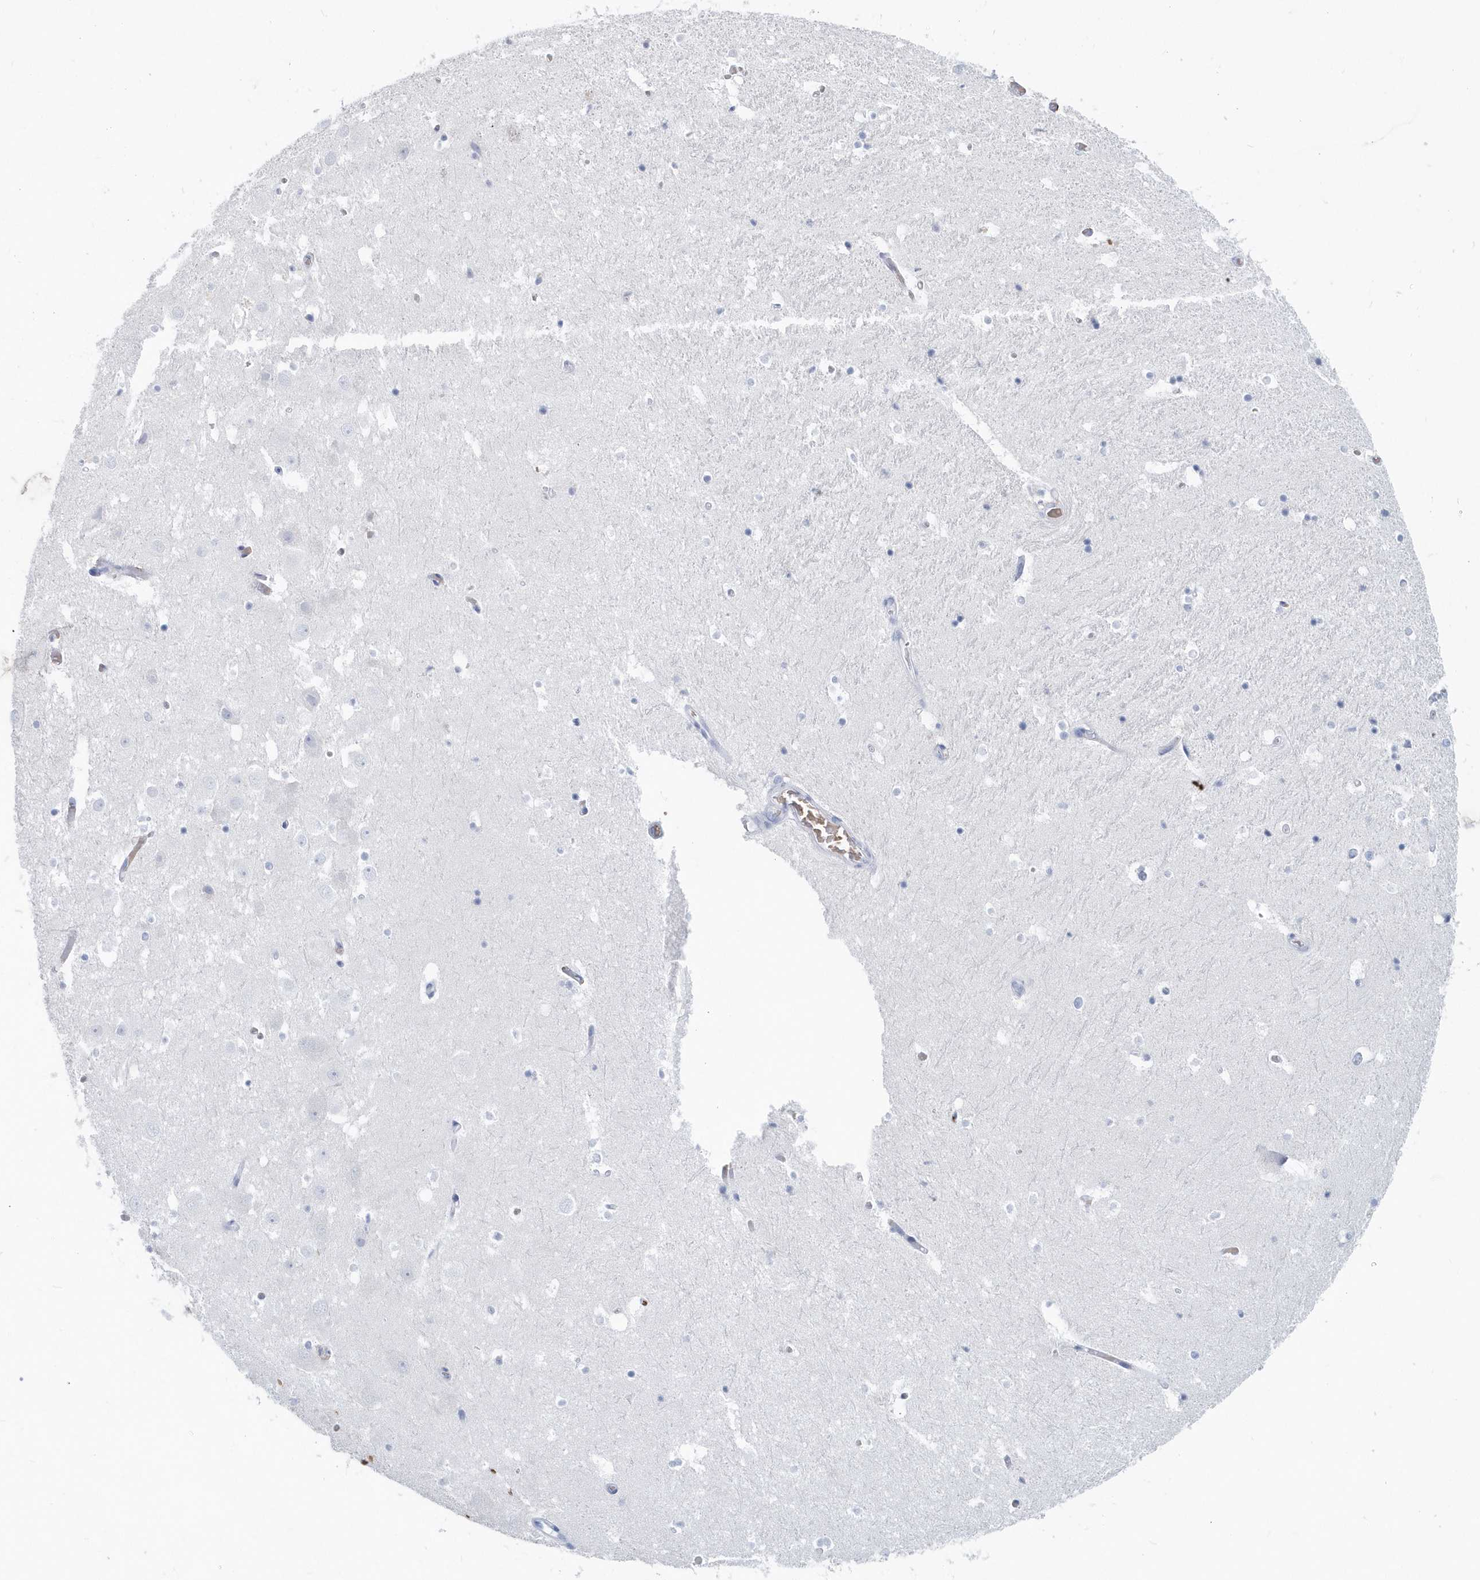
{"staining": {"intensity": "negative", "quantity": "none", "location": "none"}, "tissue": "hippocampus", "cell_type": "Glial cells", "image_type": "normal", "snomed": [{"axis": "morphology", "description": "Normal tissue, NOS"}, {"axis": "topography", "description": "Hippocampus"}], "caption": "The micrograph shows no significant expression in glial cells of hippocampus.", "gene": "HBA2", "patient": {"sex": "female", "age": 52}}